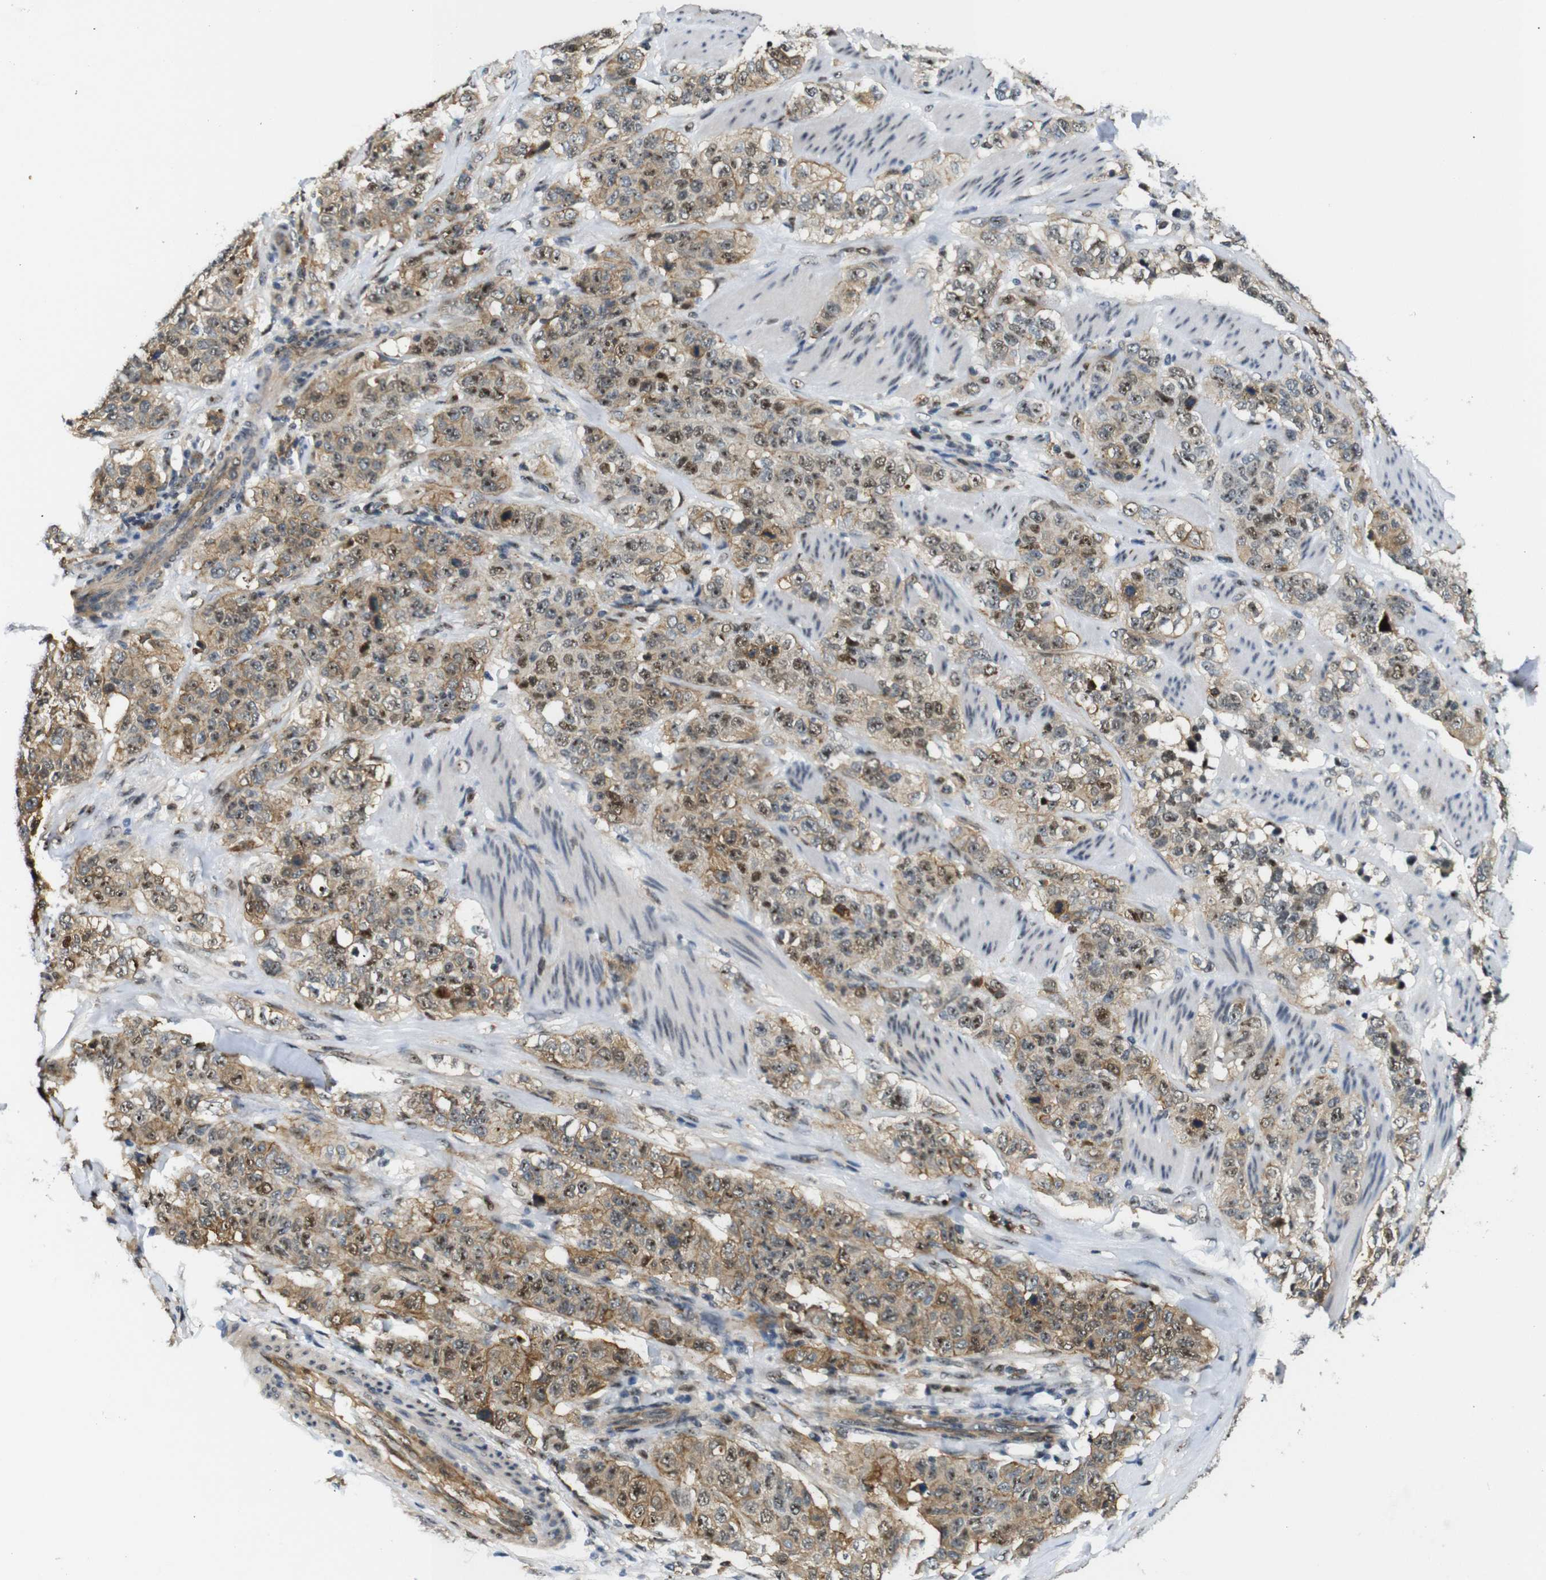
{"staining": {"intensity": "moderate", "quantity": "25%-75%", "location": "cytoplasmic/membranous,nuclear"}, "tissue": "stomach cancer", "cell_type": "Tumor cells", "image_type": "cancer", "snomed": [{"axis": "morphology", "description": "Adenocarcinoma, NOS"}, {"axis": "topography", "description": "Stomach"}], "caption": "Stomach adenocarcinoma stained with a protein marker demonstrates moderate staining in tumor cells.", "gene": "PARN", "patient": {"sex": "male", "age": 48}}